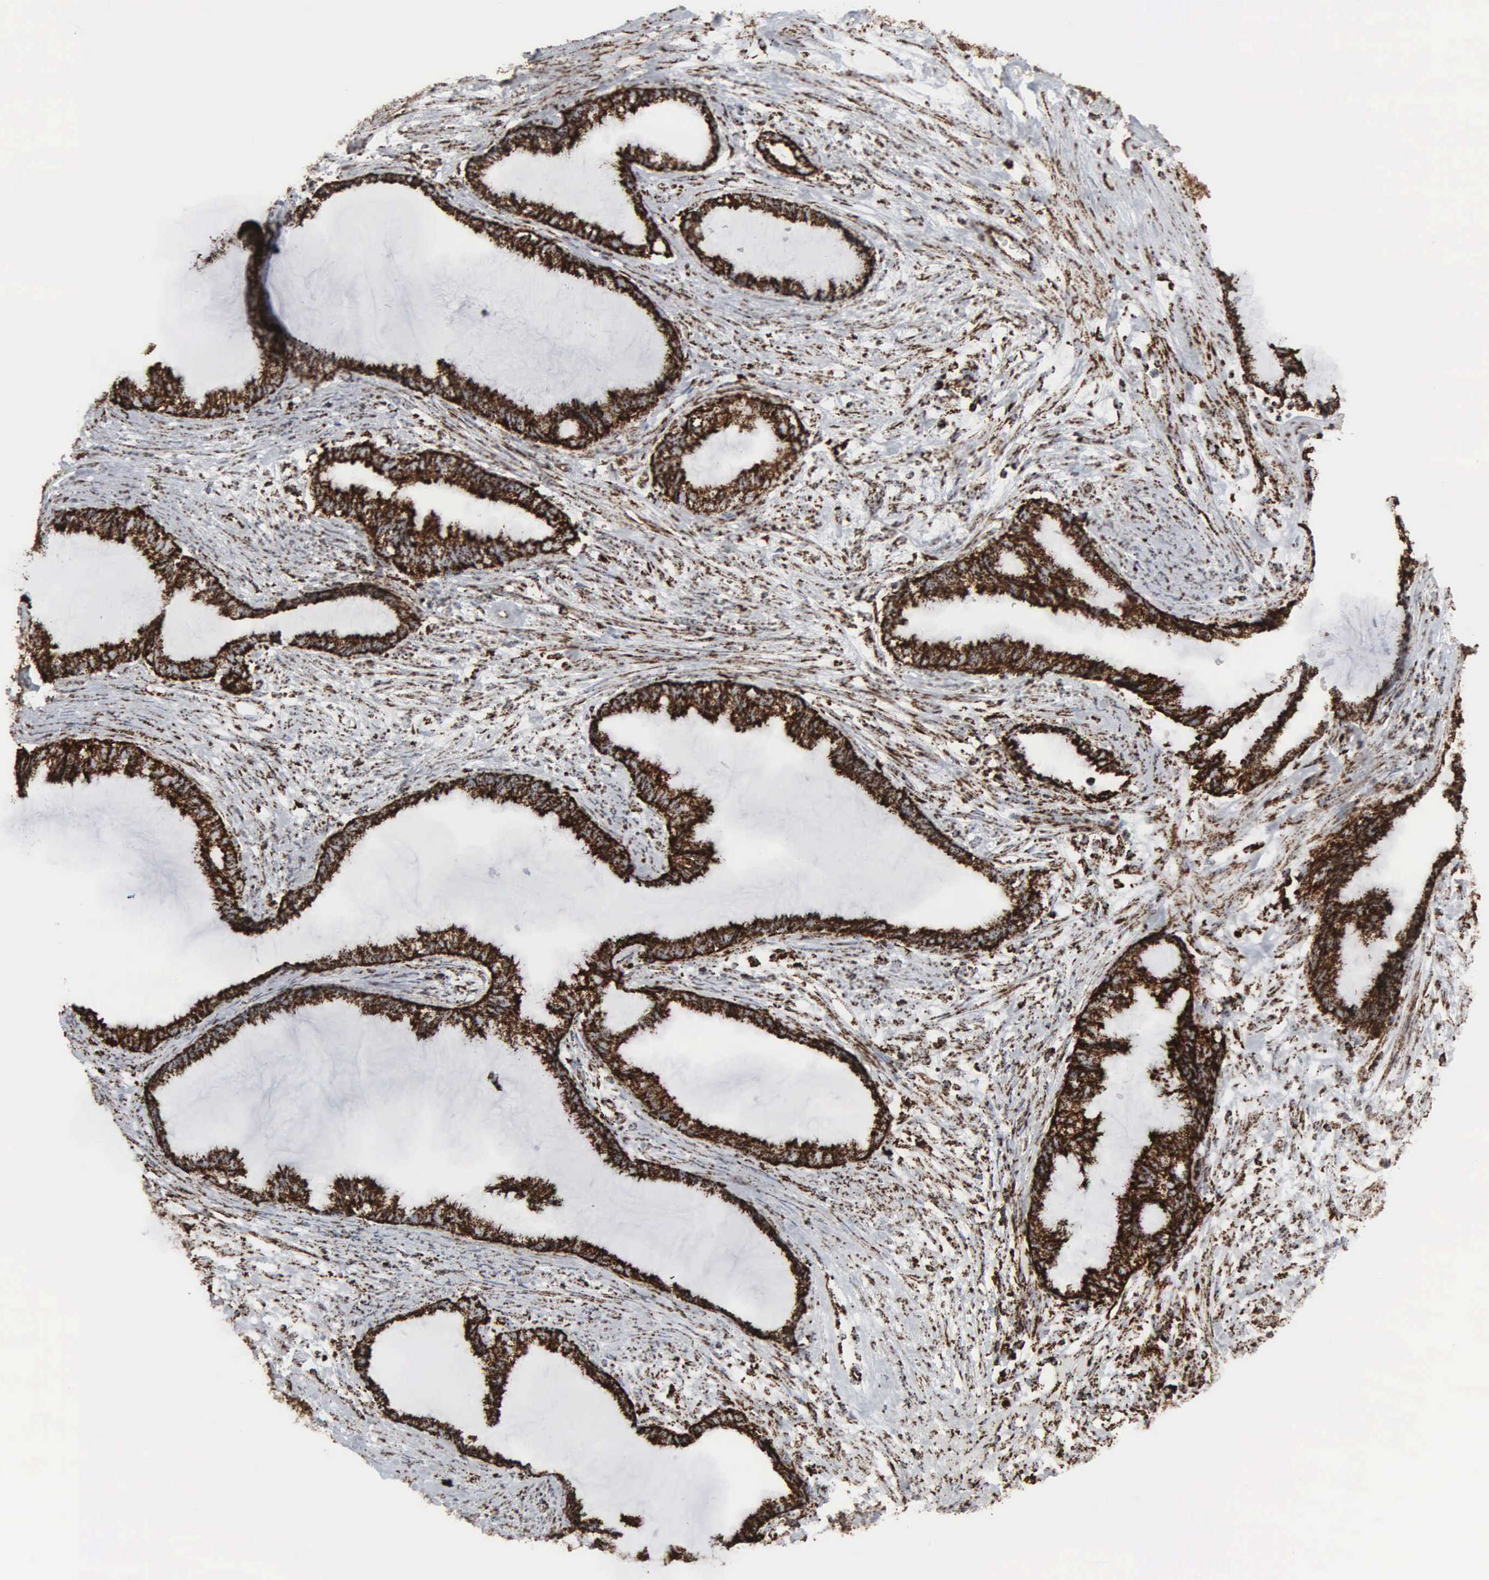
{"staining": {"intensity": "strong", "quantity": ">75%", "location": "cytoplasmic/membranous"}, "tissue": "endometrial cancer", "cell_type": "Tumor cells", "image_type": "cancer", "snomed": [{"axis": "morphology", "description": "Adenocarcinoma, NOS"}, {"axis": "topography", "description": "Endometrium"}], "caption": "Strong cytoplasmic/membranous protein expression is seen in about >75% of tumor cells in adenocarcinoma (endometrial).", "gene": "HSPA9", "patient": {"sex": "female", "age": 86}}